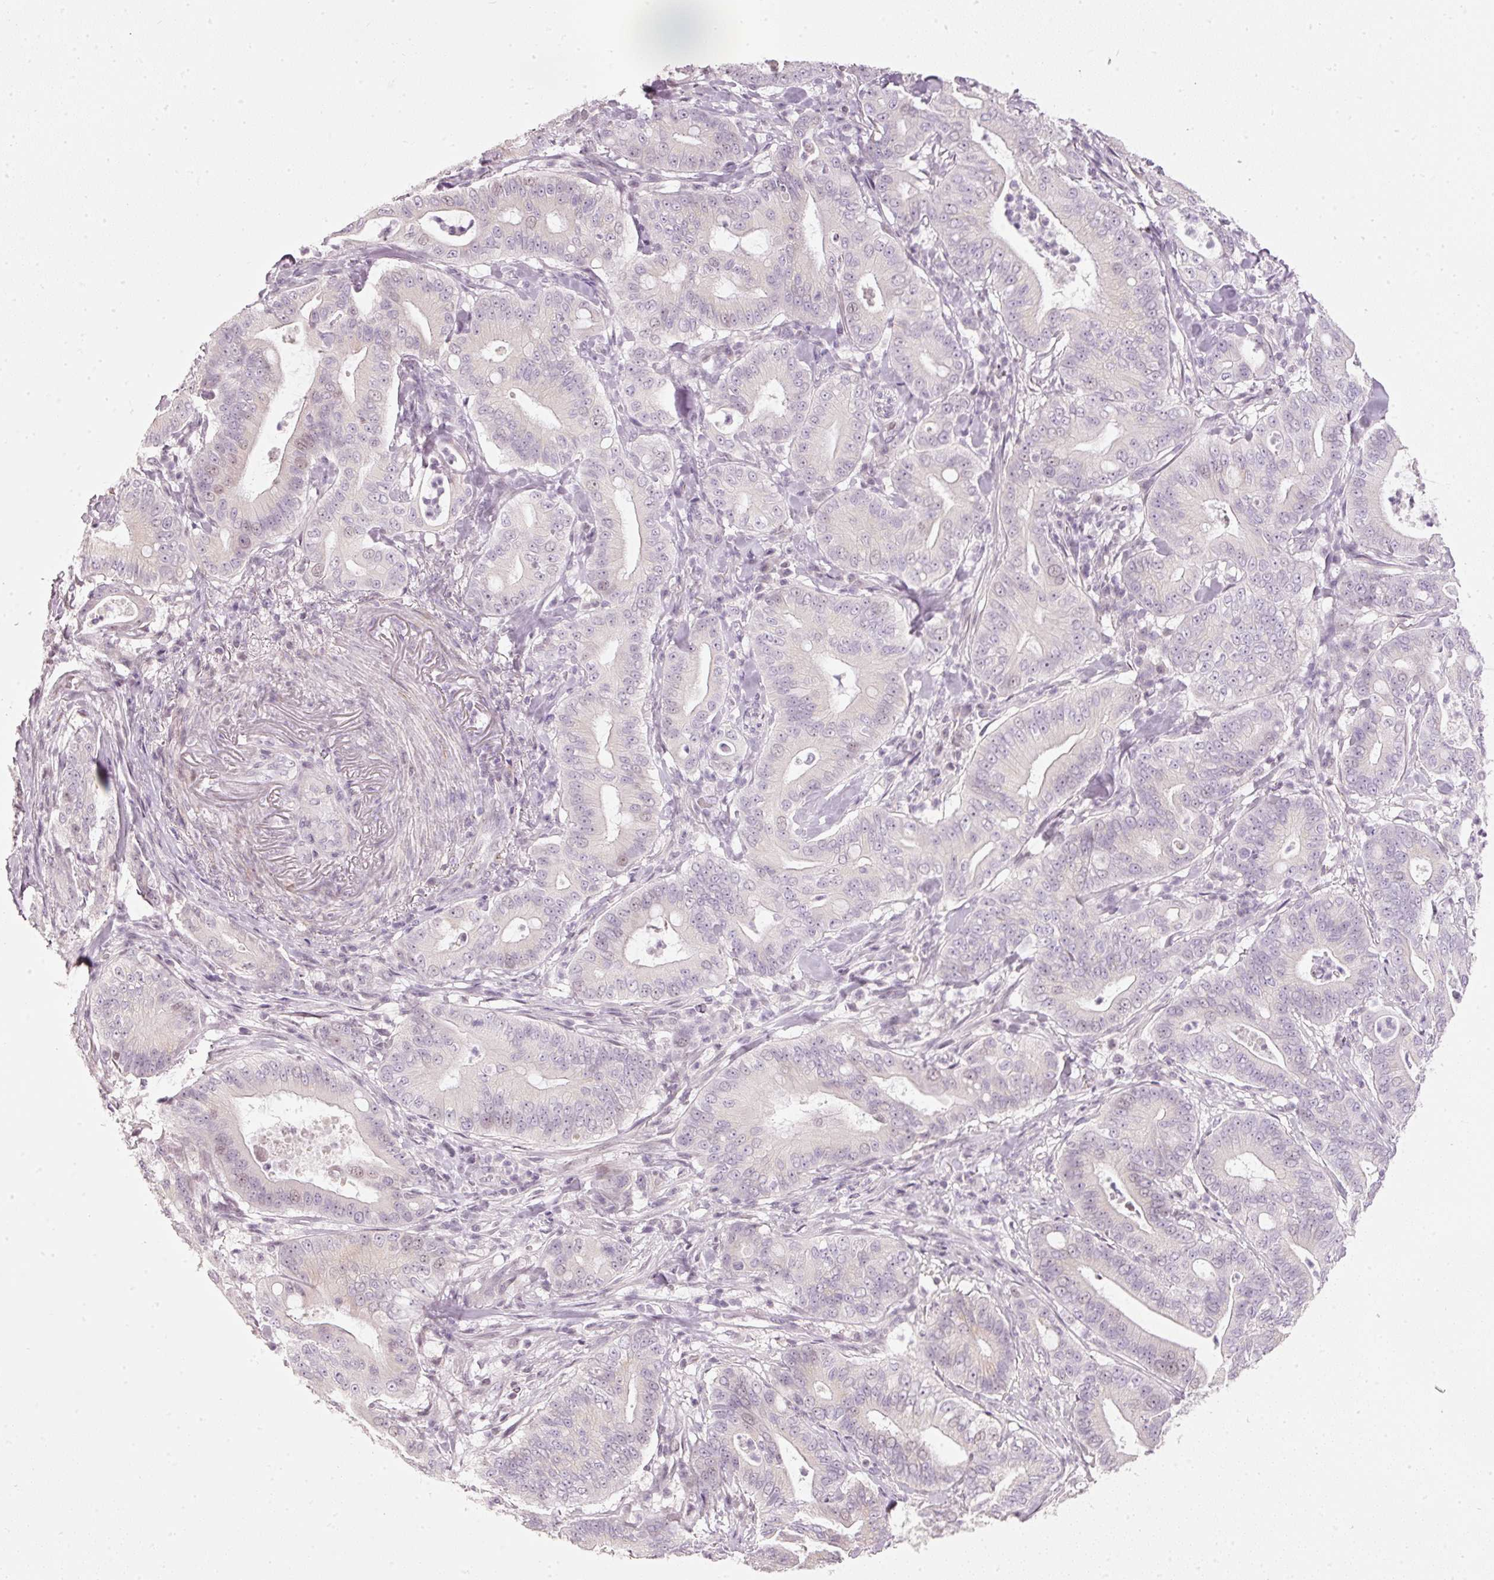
{"staining": {"intensity": "weak", "quantity": "<25%", "location": "nuclear"}, "tissue": "pancreatic cancer", "cell_type": "Tumor cells", "image_type": "cancer", "snomed": [{"axis": "morphology", "description": "Adenocarcinoma, NOS"}, {"axis": "topography", "description": "Pancreas"}], "caption": "Tumor cells are negative for brown protein staining in pancreatic adenocarcinoma.", "gene": "NRDE2", "patient": {"sex": "male", "age": 71}}